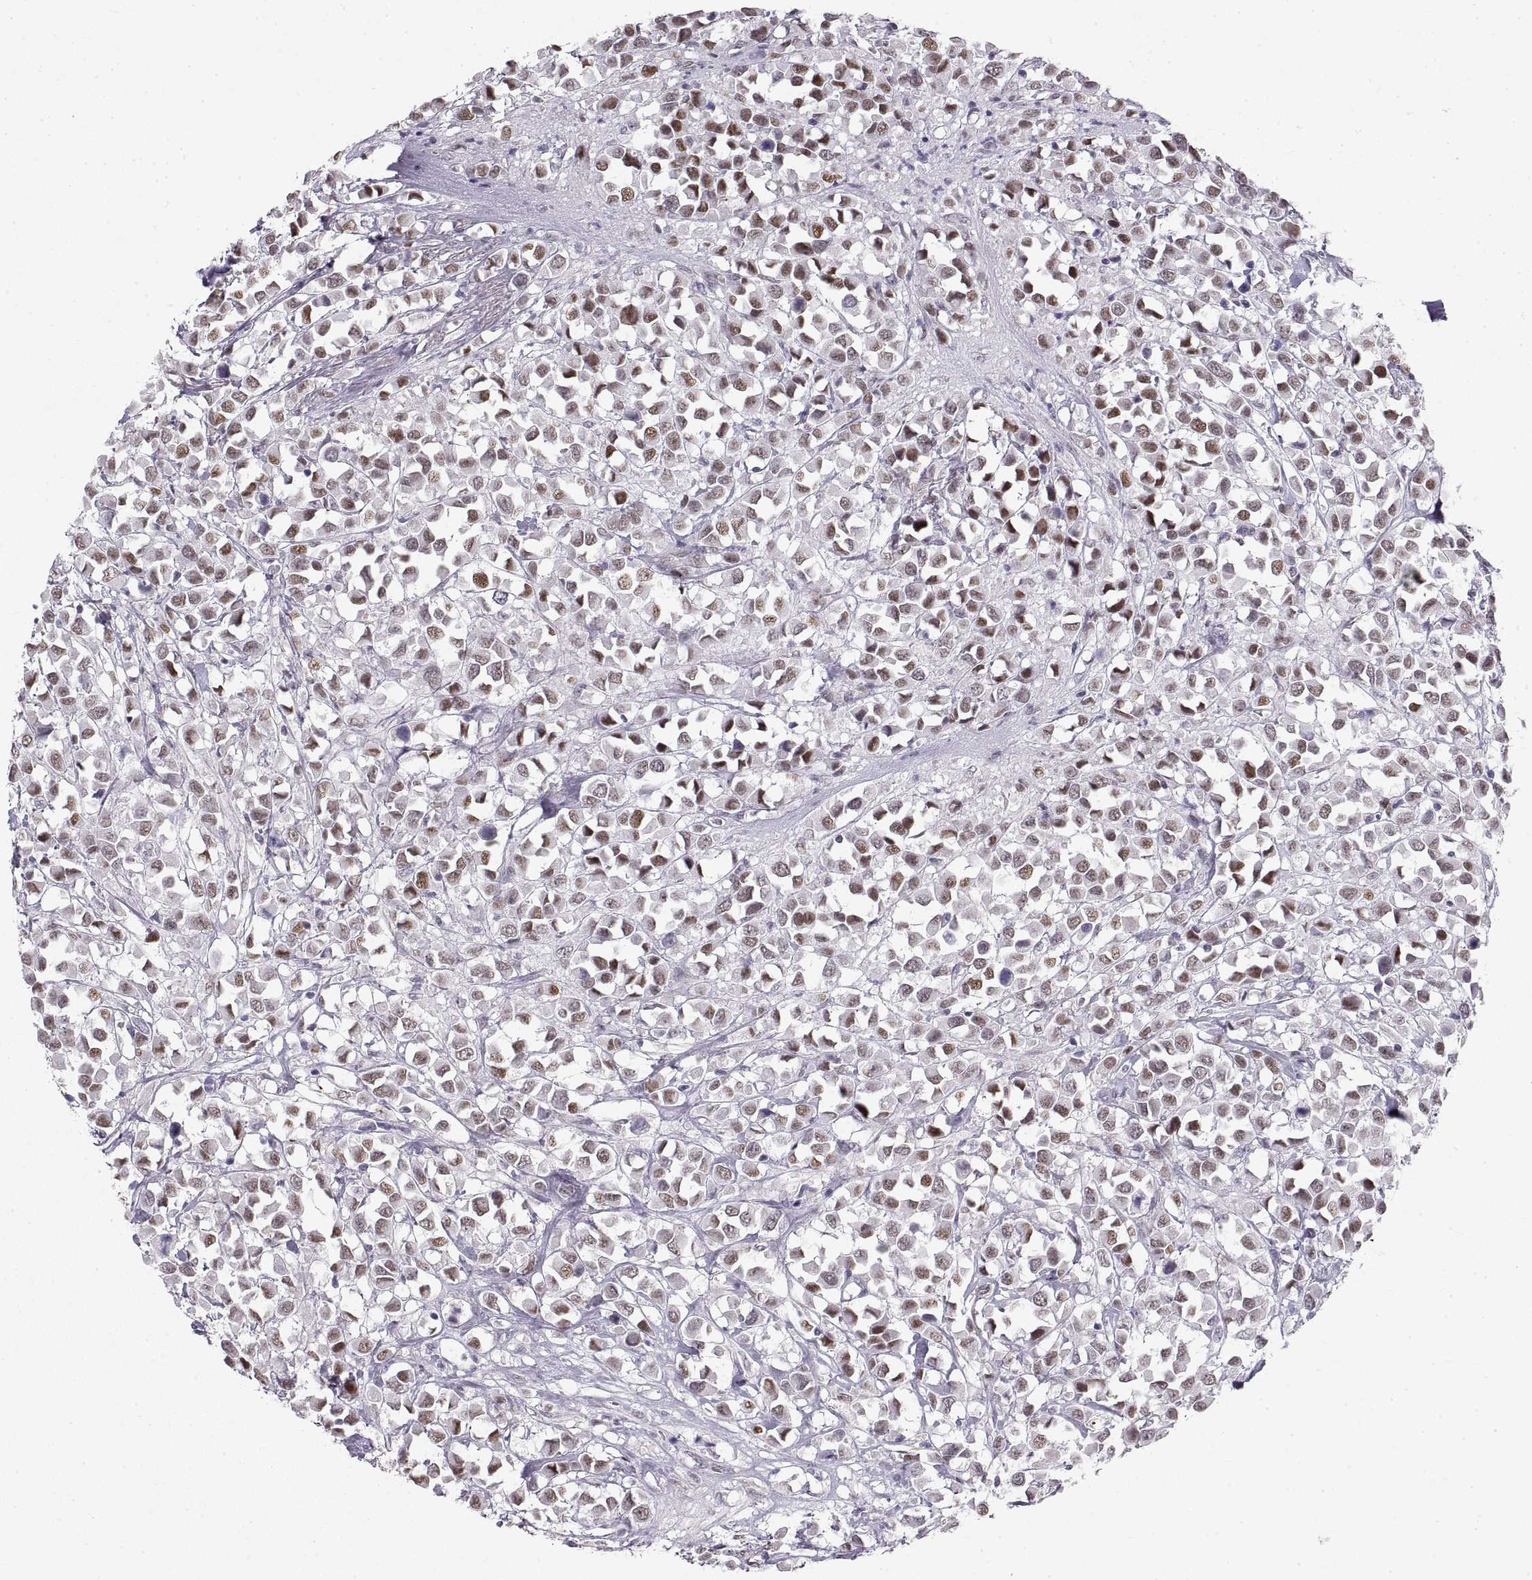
{"staining": {"intensity": "moderate", "quantity": "25%-75%", "location": "nuclear"}, "tissue": "breast cancer", "cell_type": "Tumor cells", "image_type": "cancer", "snomed": [{"axis": "morphology", "description": "Duct carcinoma"}, {"axis": "topography", "description": "Breast"}], "caption": "Protein expression analysis of human breast cancer (intraductal carcinoma) reveals moderate nuclear expression in approximately 25%-75% of tumor cells.", "gene": "NANOS3", "patient": {"sex": "female", "age": 61}}